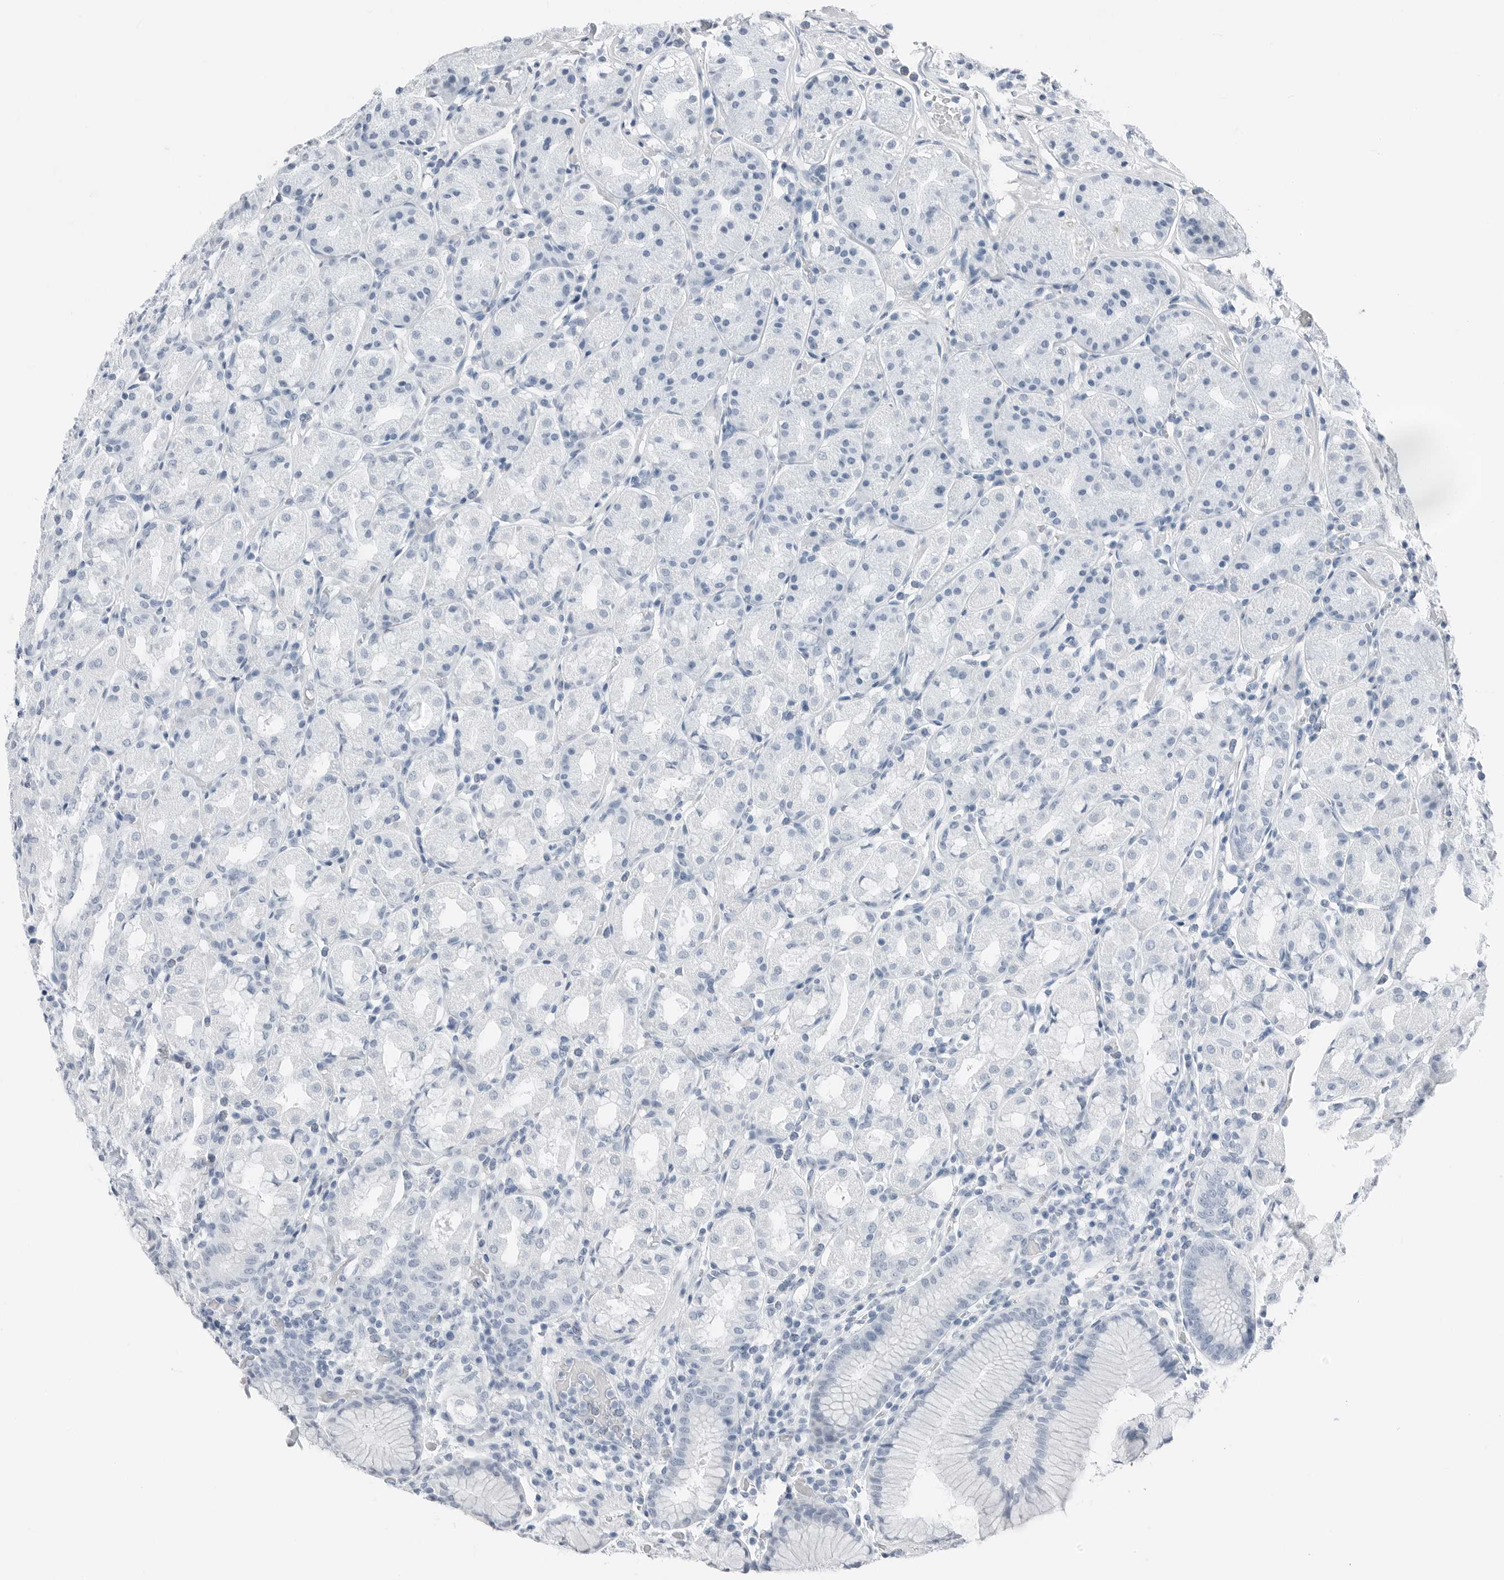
{"staining": {"intensity": "negative", "quantity": "none", "location": "none"}, "tissue": "stomach", "cell_type": "Glandular cells", "image_type": "normal", "snomed": [{"axis": "morphology", "description": "Normal tissue, NOS"}, {"axis": "topography", "description": "Stomach, lower"}], "caption": "Unremarkable stomach was stained to show a protein in brown. There is no significant expression in glandular cells. (DAB (3,3'-diaminobenzidine) immunohistochemistry (IHC), high magnification).", "gene": "SLPI", "patient": {"sex": "female", "age": 56}}